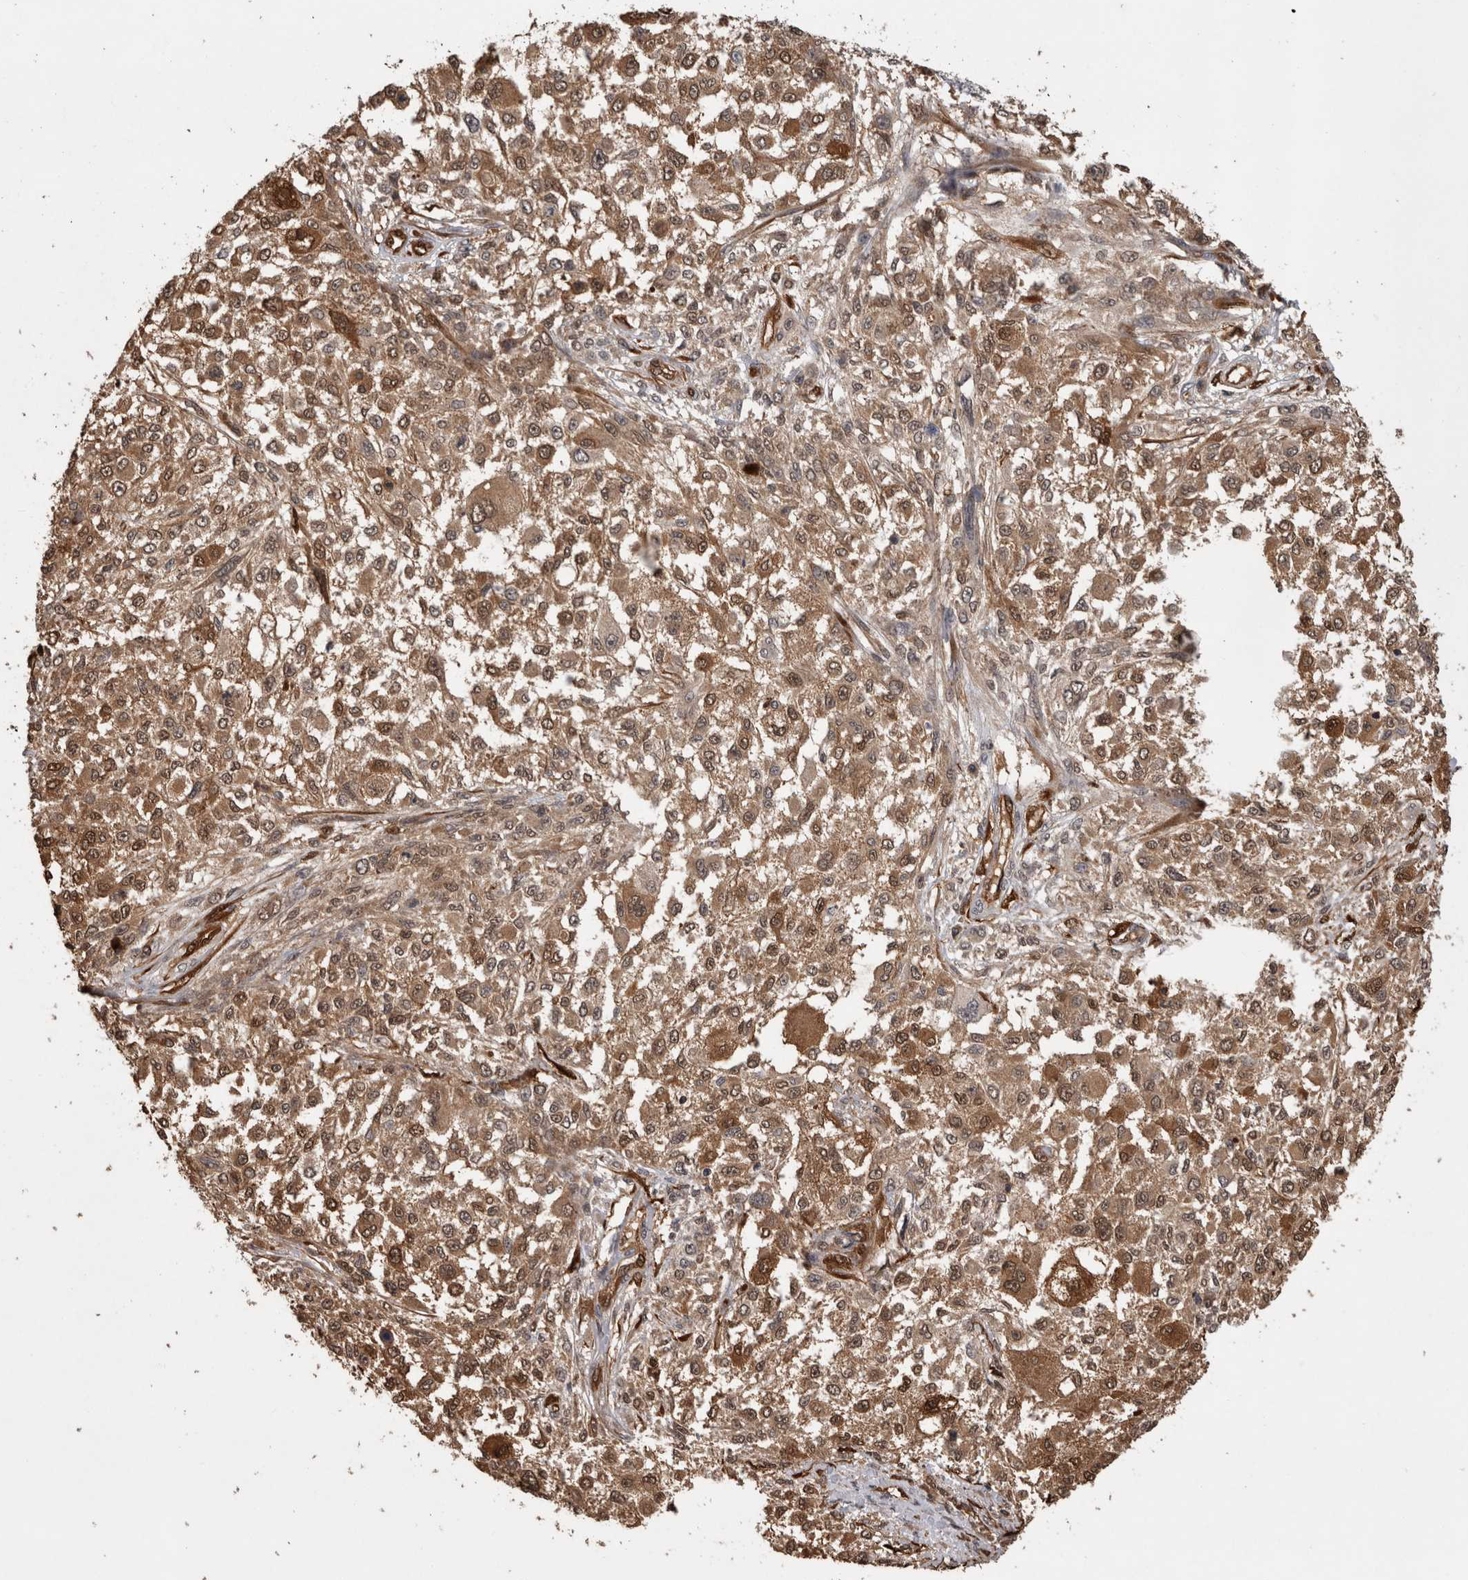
{"staining": {"intensity": "moderate", "quantity": ">75%", "location": "cytoplasmic/membranous,nuclear"}, "tissue": "melanoma", "cell_type": "Tumor cells", "image_type": "cancer", "snomed": [{"axis": "morphology", "description": "Necrosis, NOS"}, {"axis": "morphology", "description": "Malignant melanoma, NOS"}, {"axis": "topography", "description": "Skin"}], "caption": "This histopathology image demonstrates immunohistochemistry staining of human melanoma, with medium moderate cytoplasmic/membranous and nuclear positivity in approximately >75% of tumor cells.", "gene": "LXN", "patient": {"sex": "female", "age": 87}}